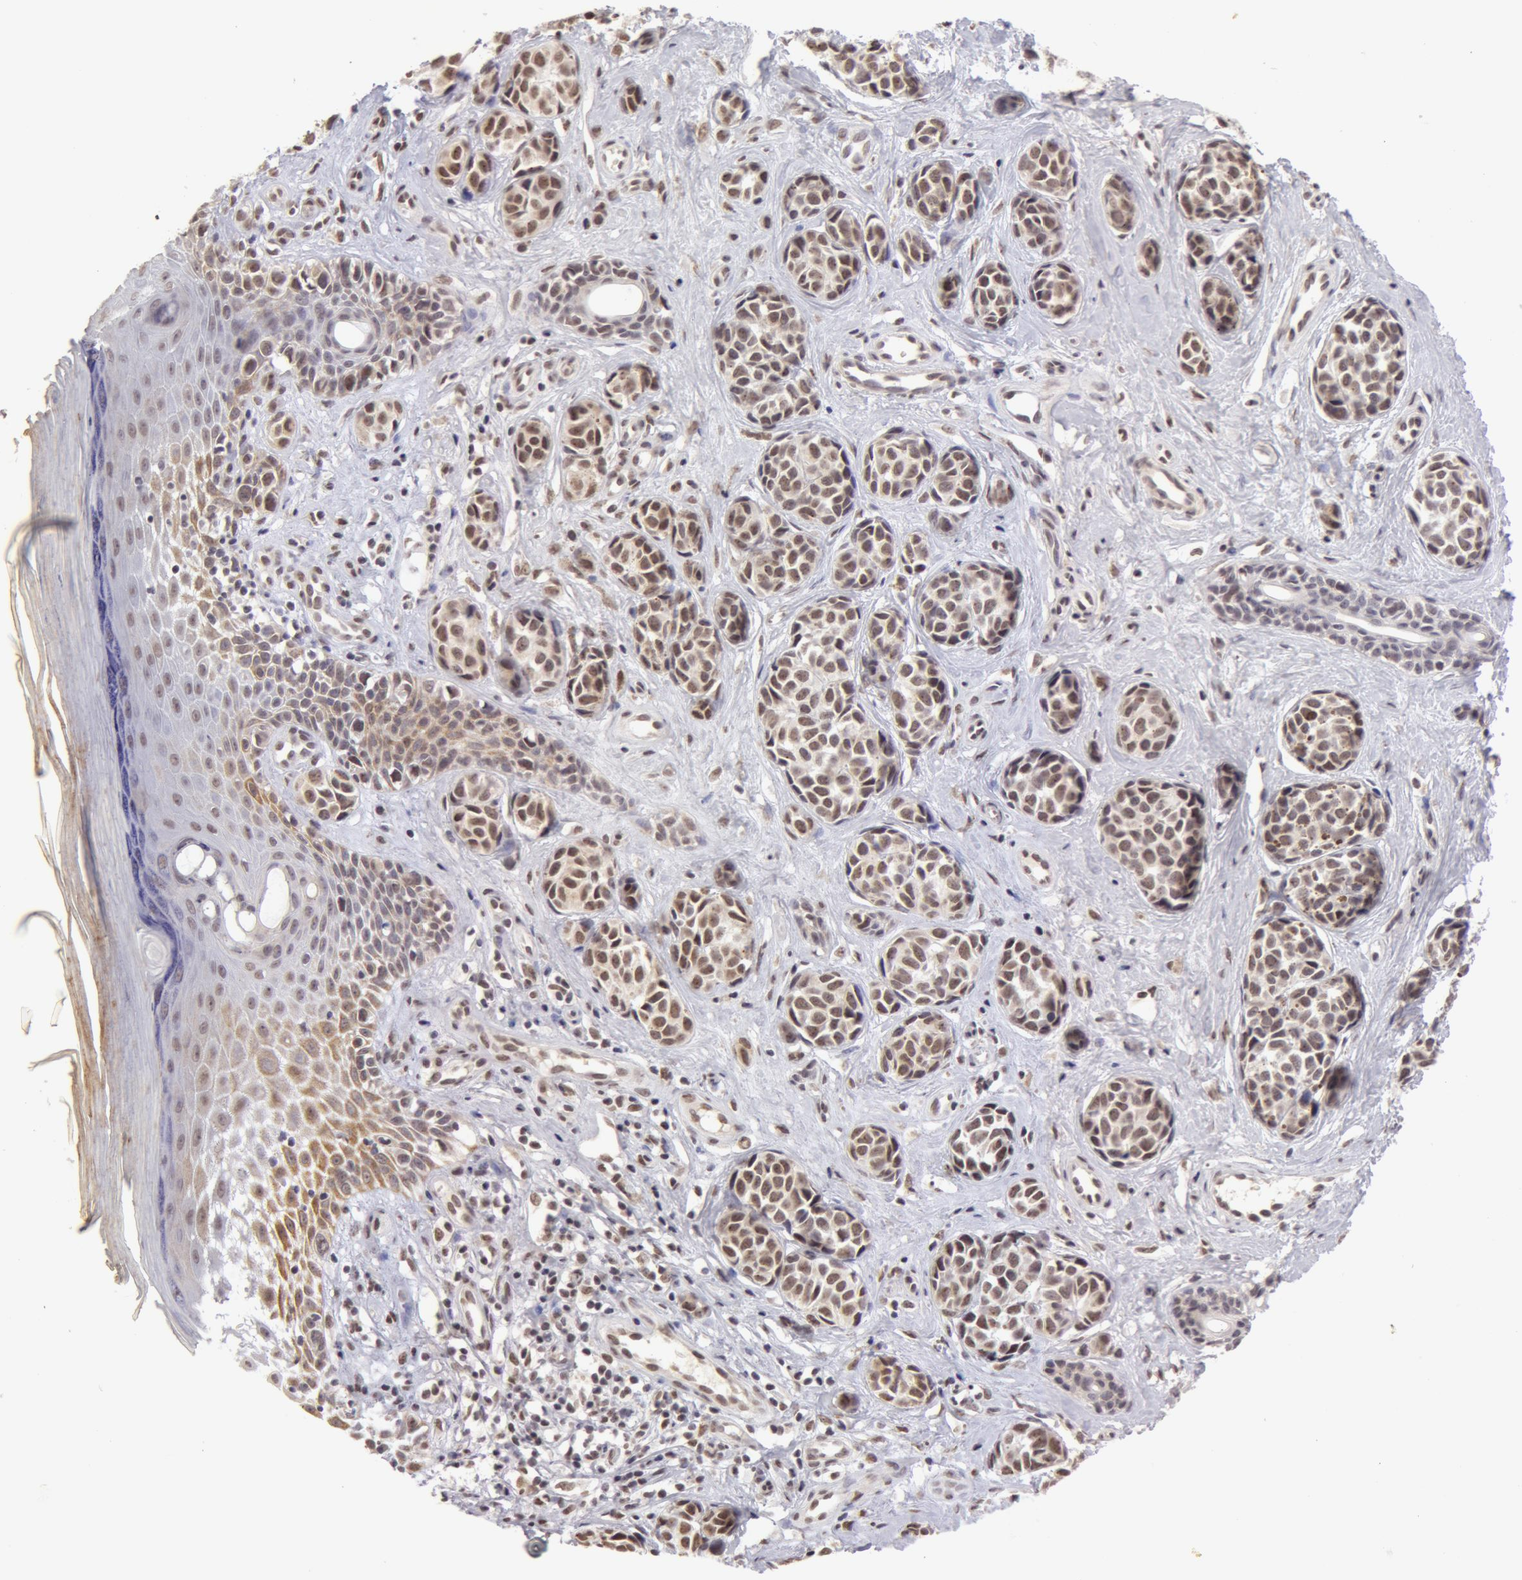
{"staining": {"intensity": "weak", "quantity": "25%-75%", "location": "cytoplasmic/membranous,nuclear"}, "tissue": "melanoma", "cell_type": "Tumor cells", "image_type": "cancer", "snomed": [{"axis": "morphology", "description": "Malignant melanoma, NOS"}, {"axis": "topography", "description": "Skin"}], "caption": "IHC (DAB (3,3'-diaminobenzidine)) staining of human malignant melanoma exhibits weak cytoplasmic/membranous and nuclear protein expression in about 25%-75% of tumor cells.", "gene": "VRTN", "patient": {"sex": "male", "age": 79}}